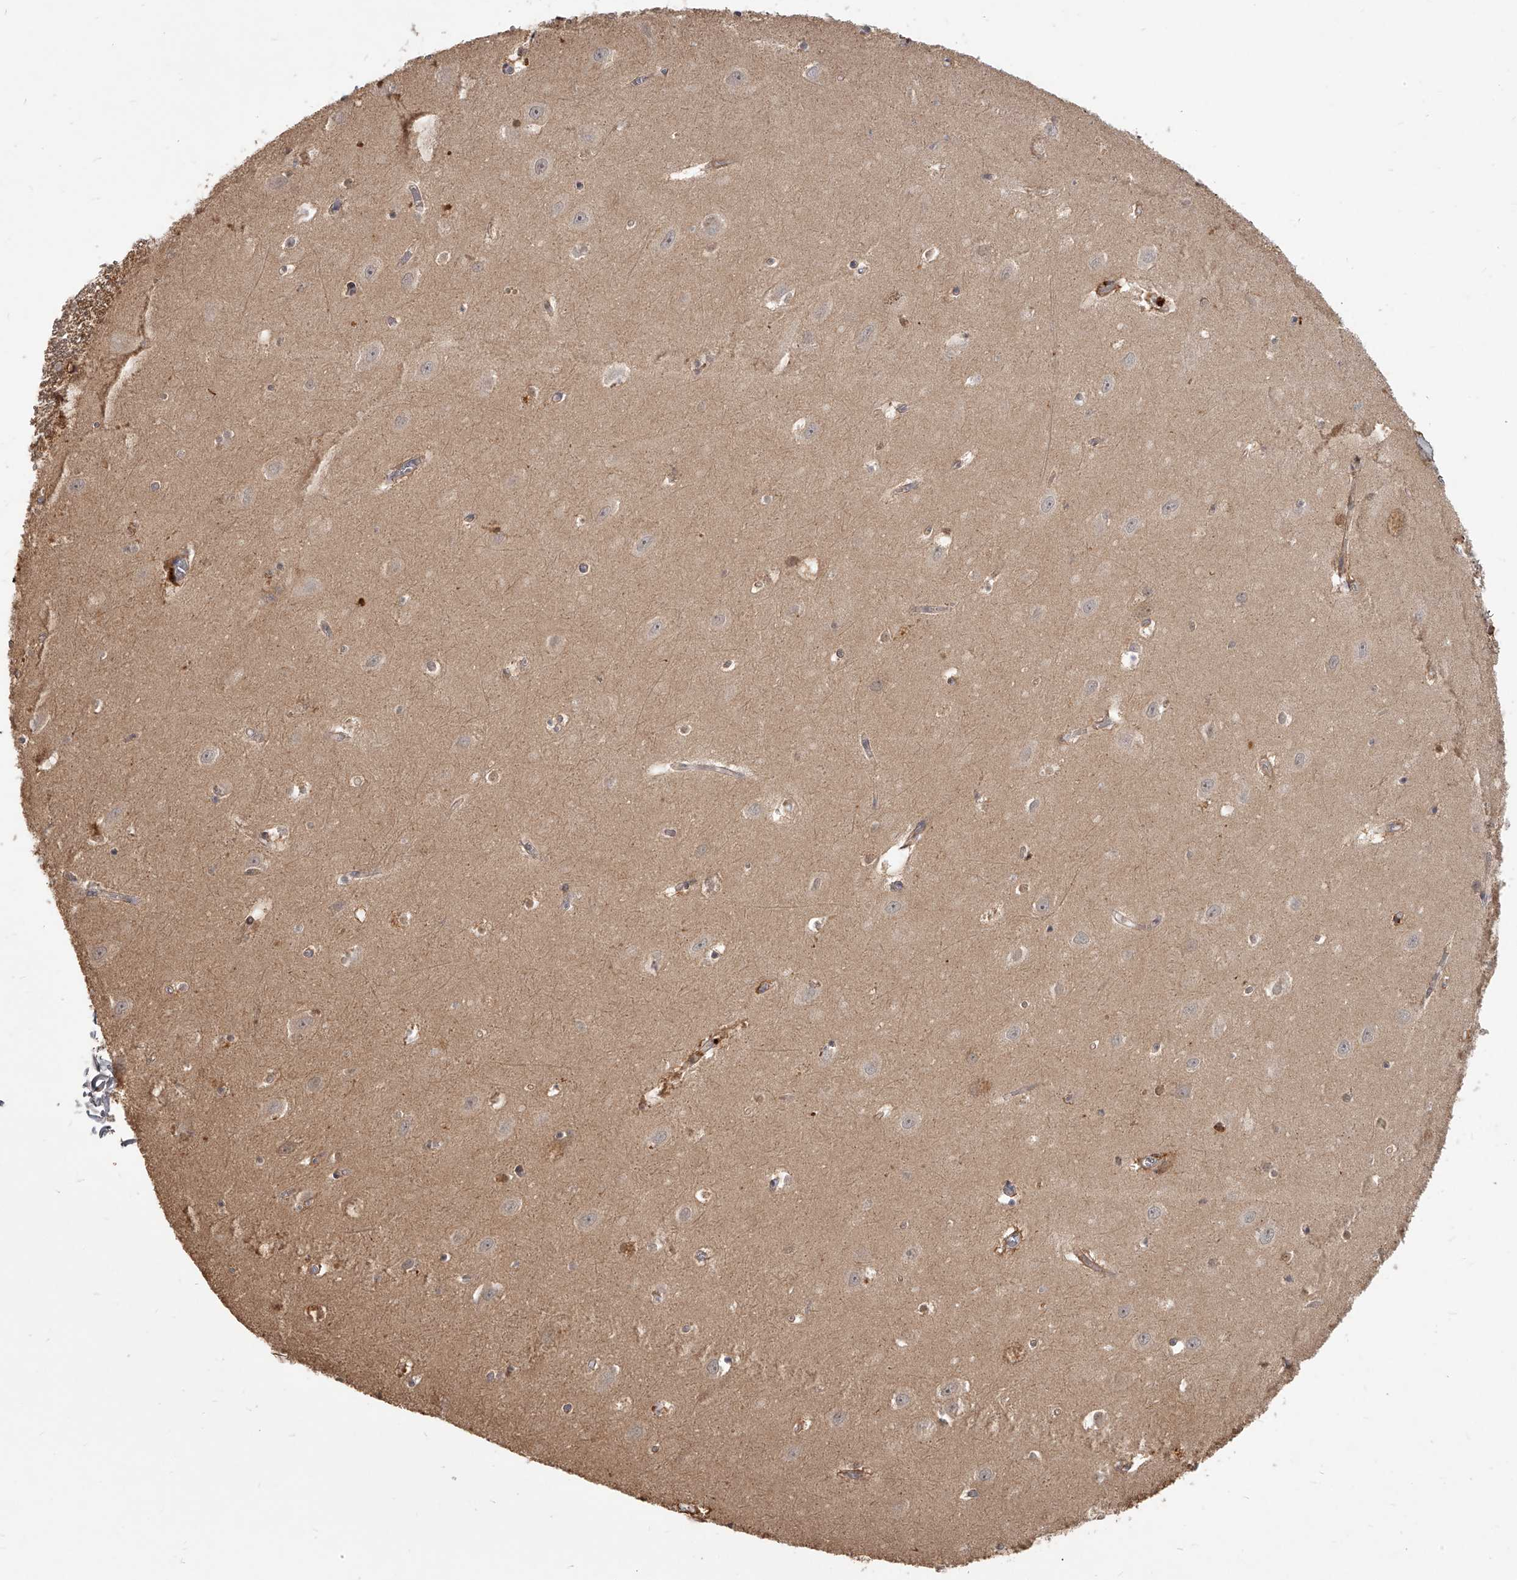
{"staining": {"intensity": "weak", "quantity": "<25%", "location": "cytoplasmic/membranous"}, "tissue": "hippocampus", "cell_type": "Glial cells", "image_type": "normal", "snomed": [{"axis": "morphology", "description": "Normal tissue, NOS"}, {"axis": "topography", "description": "Hippocampus"}], "caption": "This is a micrograph of IHC staining of benign hippocampus, which shows no expression in glial cells.", "gene": "SLC37A1", "patient": {"sex": "female", "age": 64}}